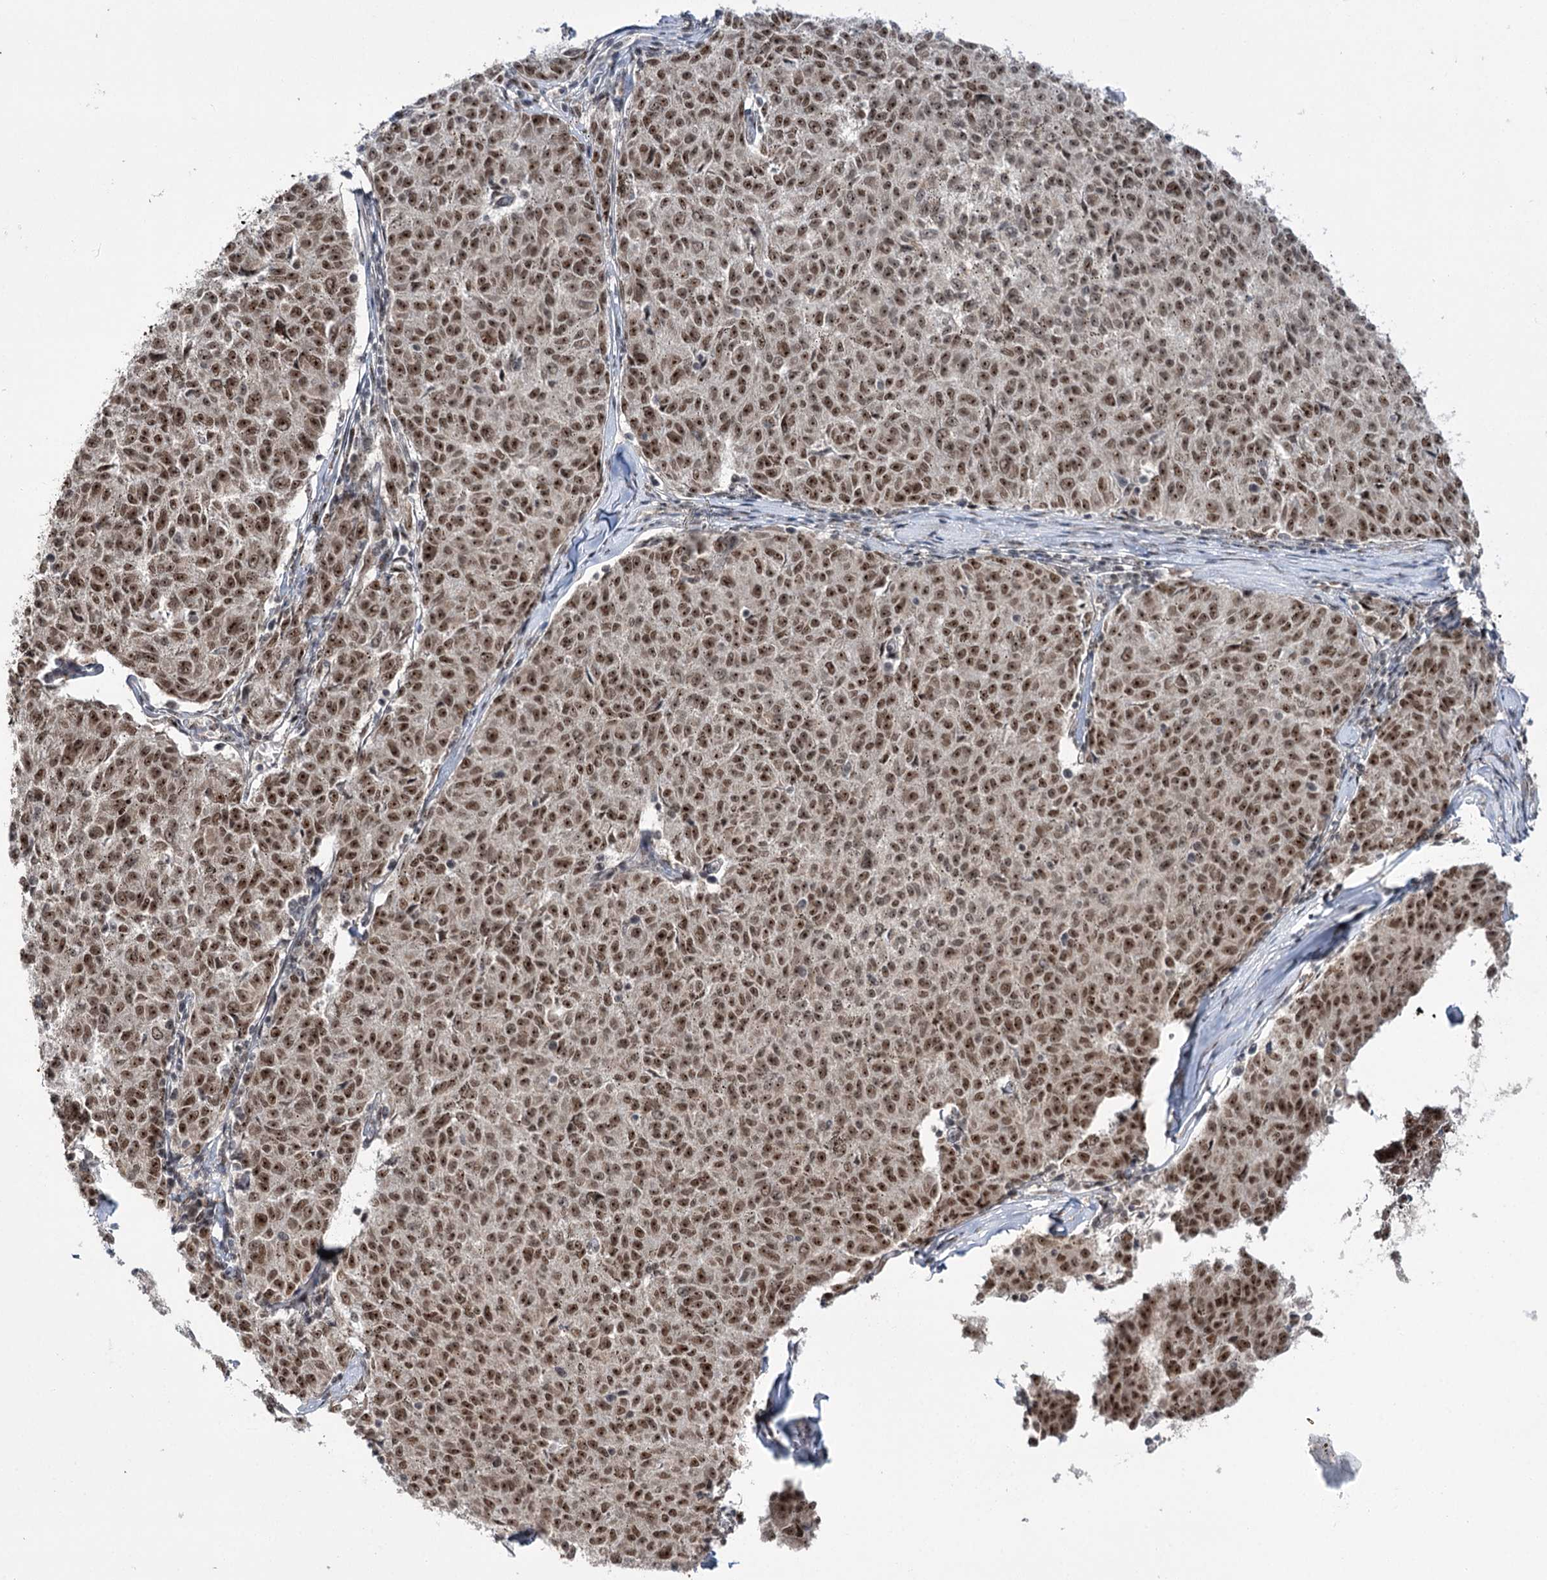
{"staining": {"intensity": "strong", "quantity": ">75%", "location": "nuclear"}, "tissue": "melanoma", "cell_type": "Tumor cells", "image_type": "cancer", "snomed": [{"axis": "morphology", "description": "Malignant melanoma, NOS"}, {"axis": "topography", "description": "Skin"}], "caption": "IHC of human melanoma shows high levels of strong nuclear expression in approximately >75% of tumor cells.", "gene": "ERCC3", "patient": {"sex": "female", "age": 72}}